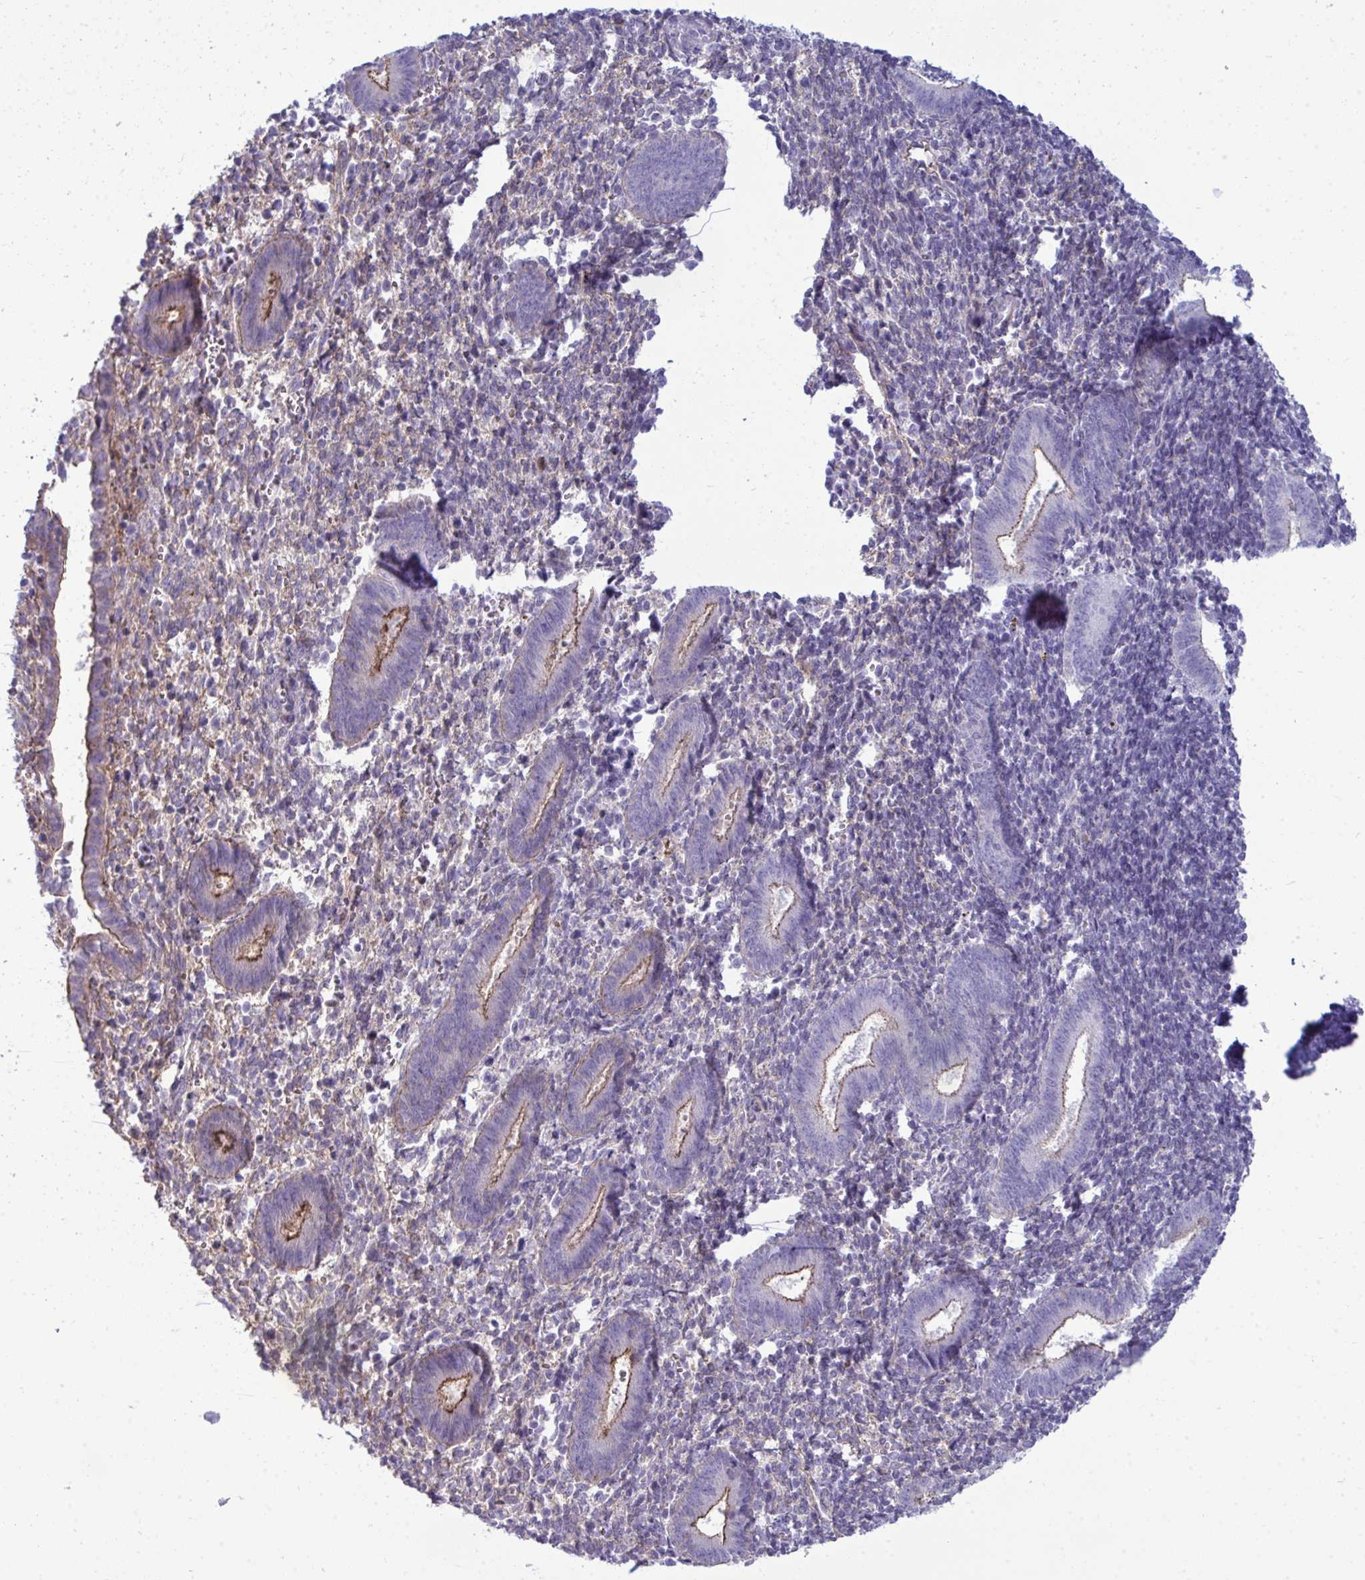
{"staining": {"intensity": "negative", "quantity": "none", "location": "none"}, "tissue": "endometrium", "cell_type": "Cells in endometrial stroma", "image_type": "normal", "snomed": [{"axis": "morphology", "description": "Normal tissue, NOS"}, {"axis": "topography", "description": "Endometrium"}], "caption": "Immunohistochemistry photomicrograph of benign human endometrium stained for a protein (brown), which displays no expression in cells in endometrial stroma. Nuclei are stained in blue.", "gene": "MYH10", "patient": {"sex": "female", "age": 25}}